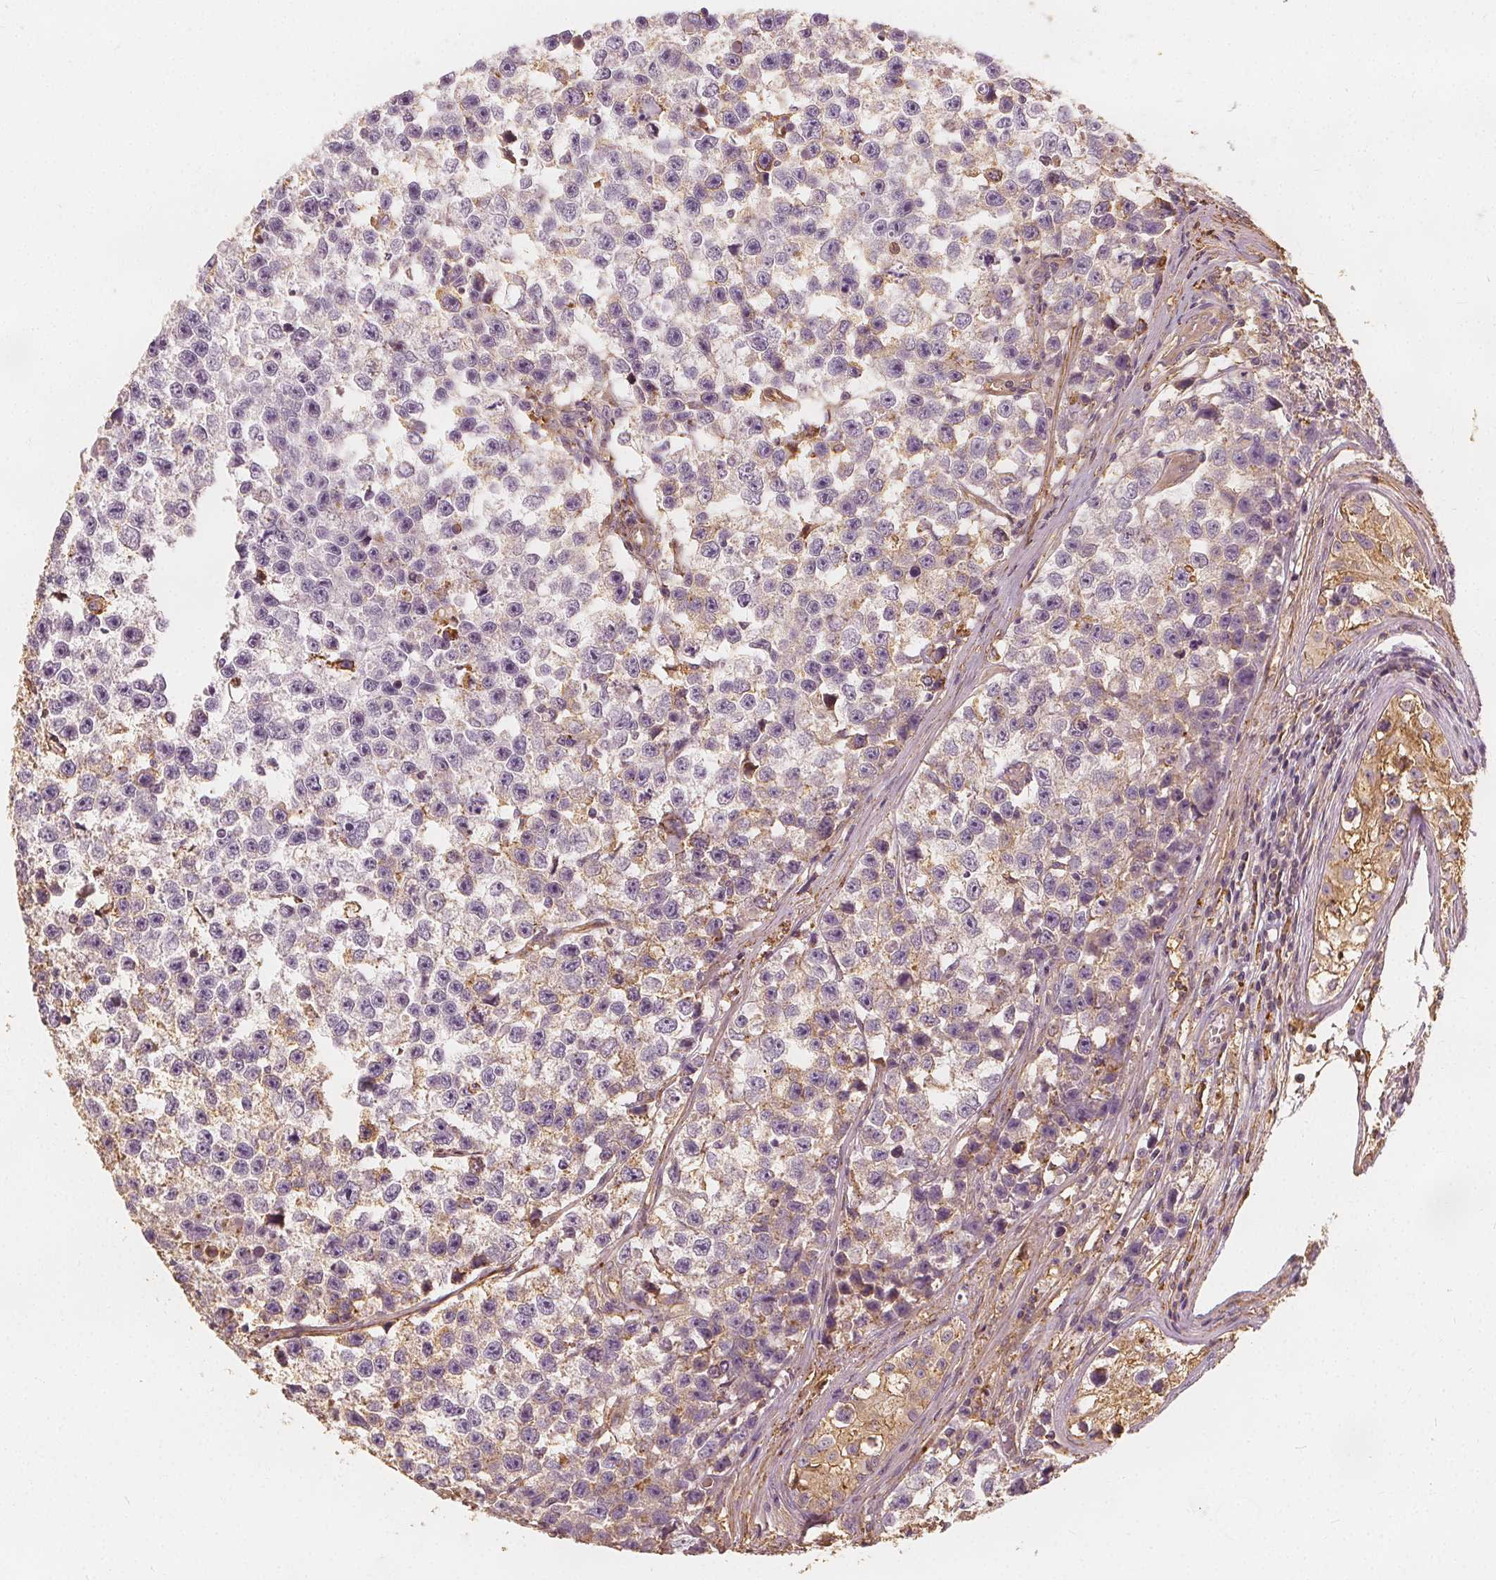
{"staining": {"intensity": "weak", "quantity": "<25%", "location": "cytoplasmic/membranous"}, "tissue": "testis cancer", "cell_type": "Tumor cells", "image_type": "cancer", "snomed": [{"axis": "morphology", "description": "Seminoma, NOS"}, {"axis": "topography", "description": "Testis"}], "caption": "A photomicrograph of human testis cancer (seminoma) is negative for staining in tumor cells.", "gene": "ARHGAP26", "patient": {"sex": "male", "age": 26}}